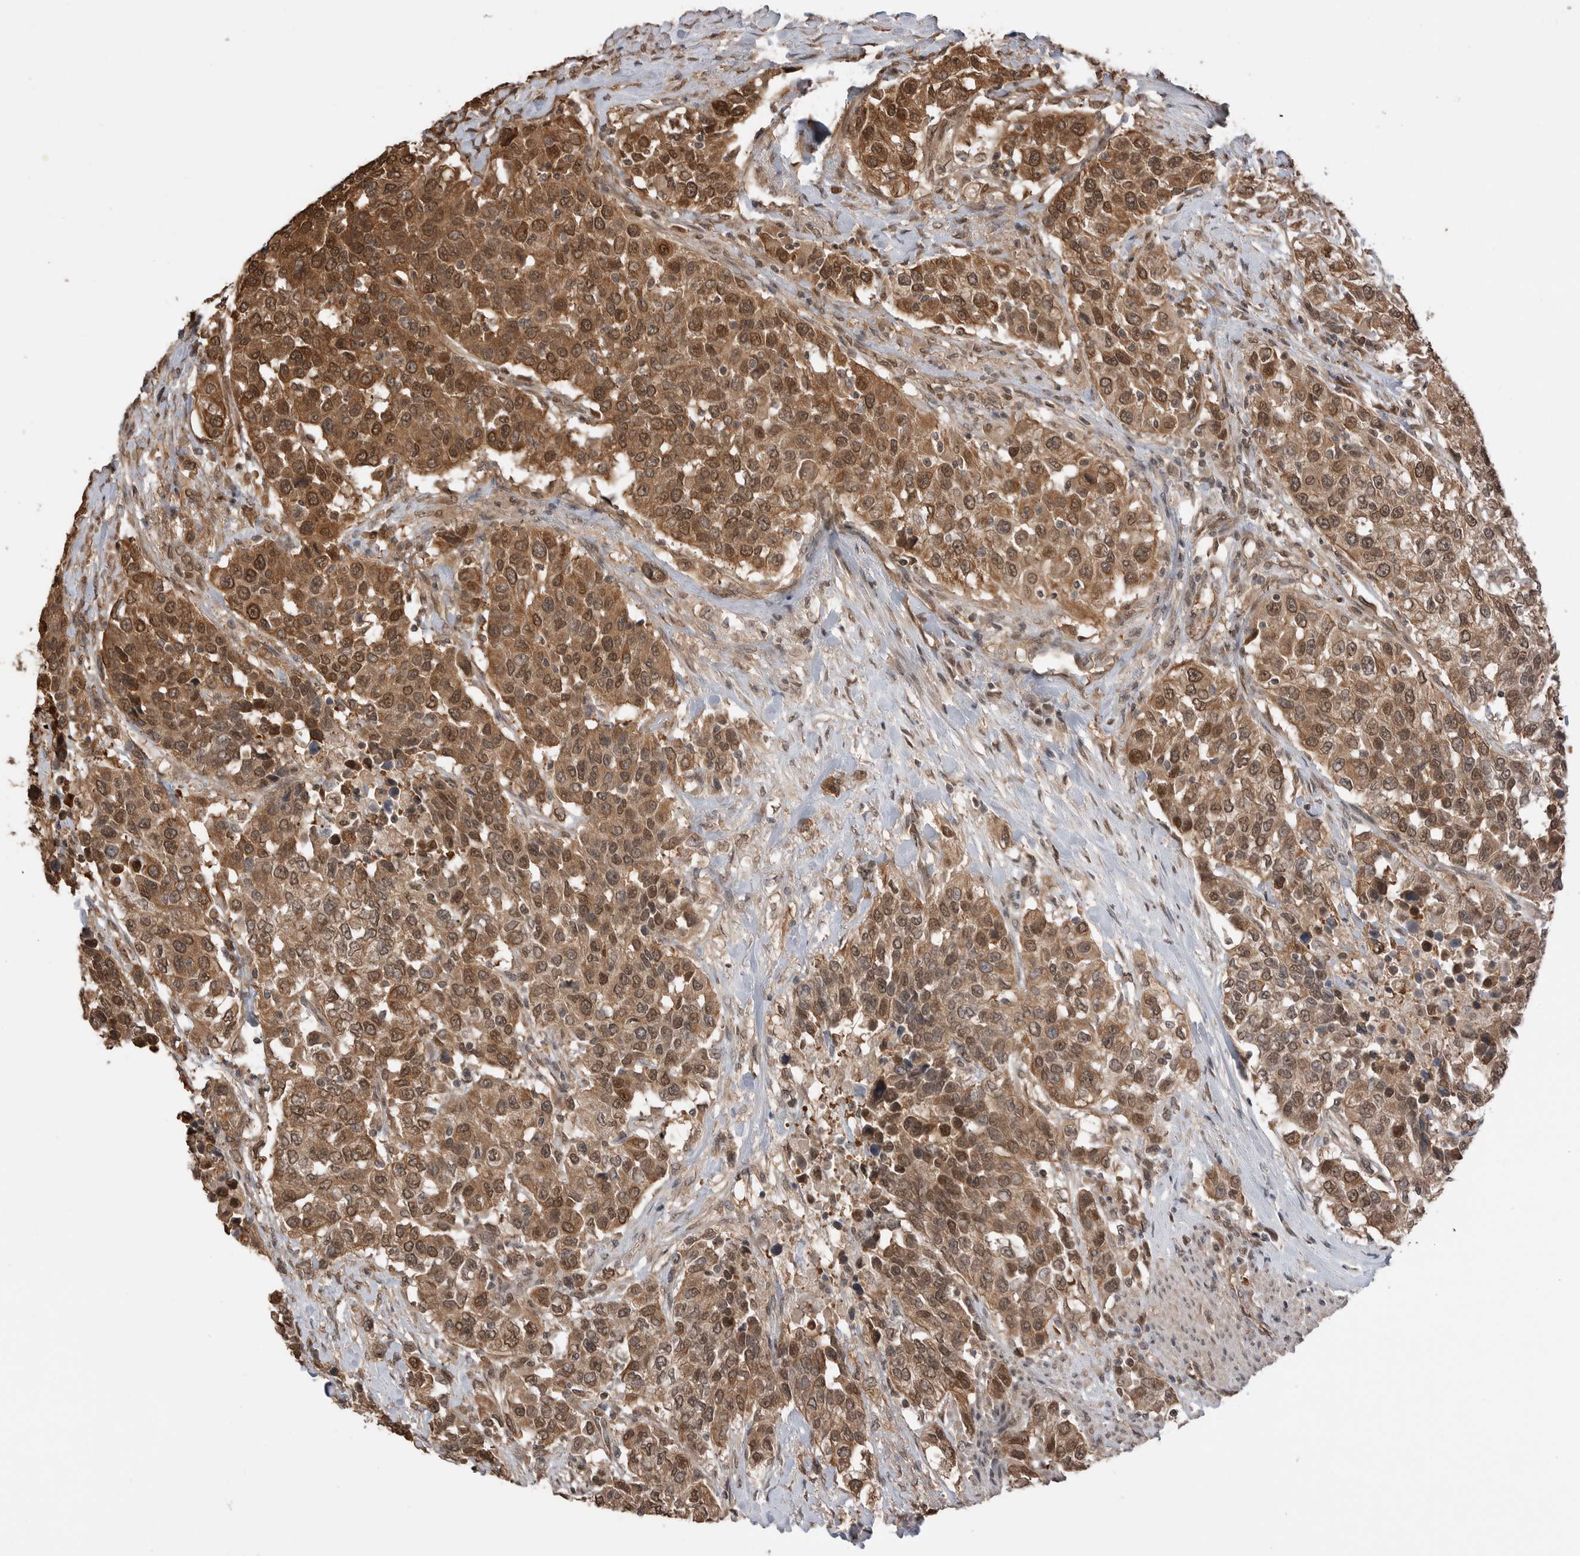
{"staining": {"intensity": "strong", "quantity": ">75%", "location": "cytoplasmic/membranous"}, "tissue": "urothelial cancer", "cell_type": "Tumor cells", "image_type": "cancer", "snomed": [{"axis": "morphology", "description": "Urothelial carcinoma, High grade"}, {"axis": "topography", "description": "Urinary bladder"}], "caption": "IHC photomicrograph of human urothelial carcinoma (high-grade) stained for a protein (brown), which demonstrates high levels of strong cytoplasmic/membranous expression in approximately >75% of tumor cells.", "gene": "PEAK1", "patient": {"sex": "female", "age": 80}}